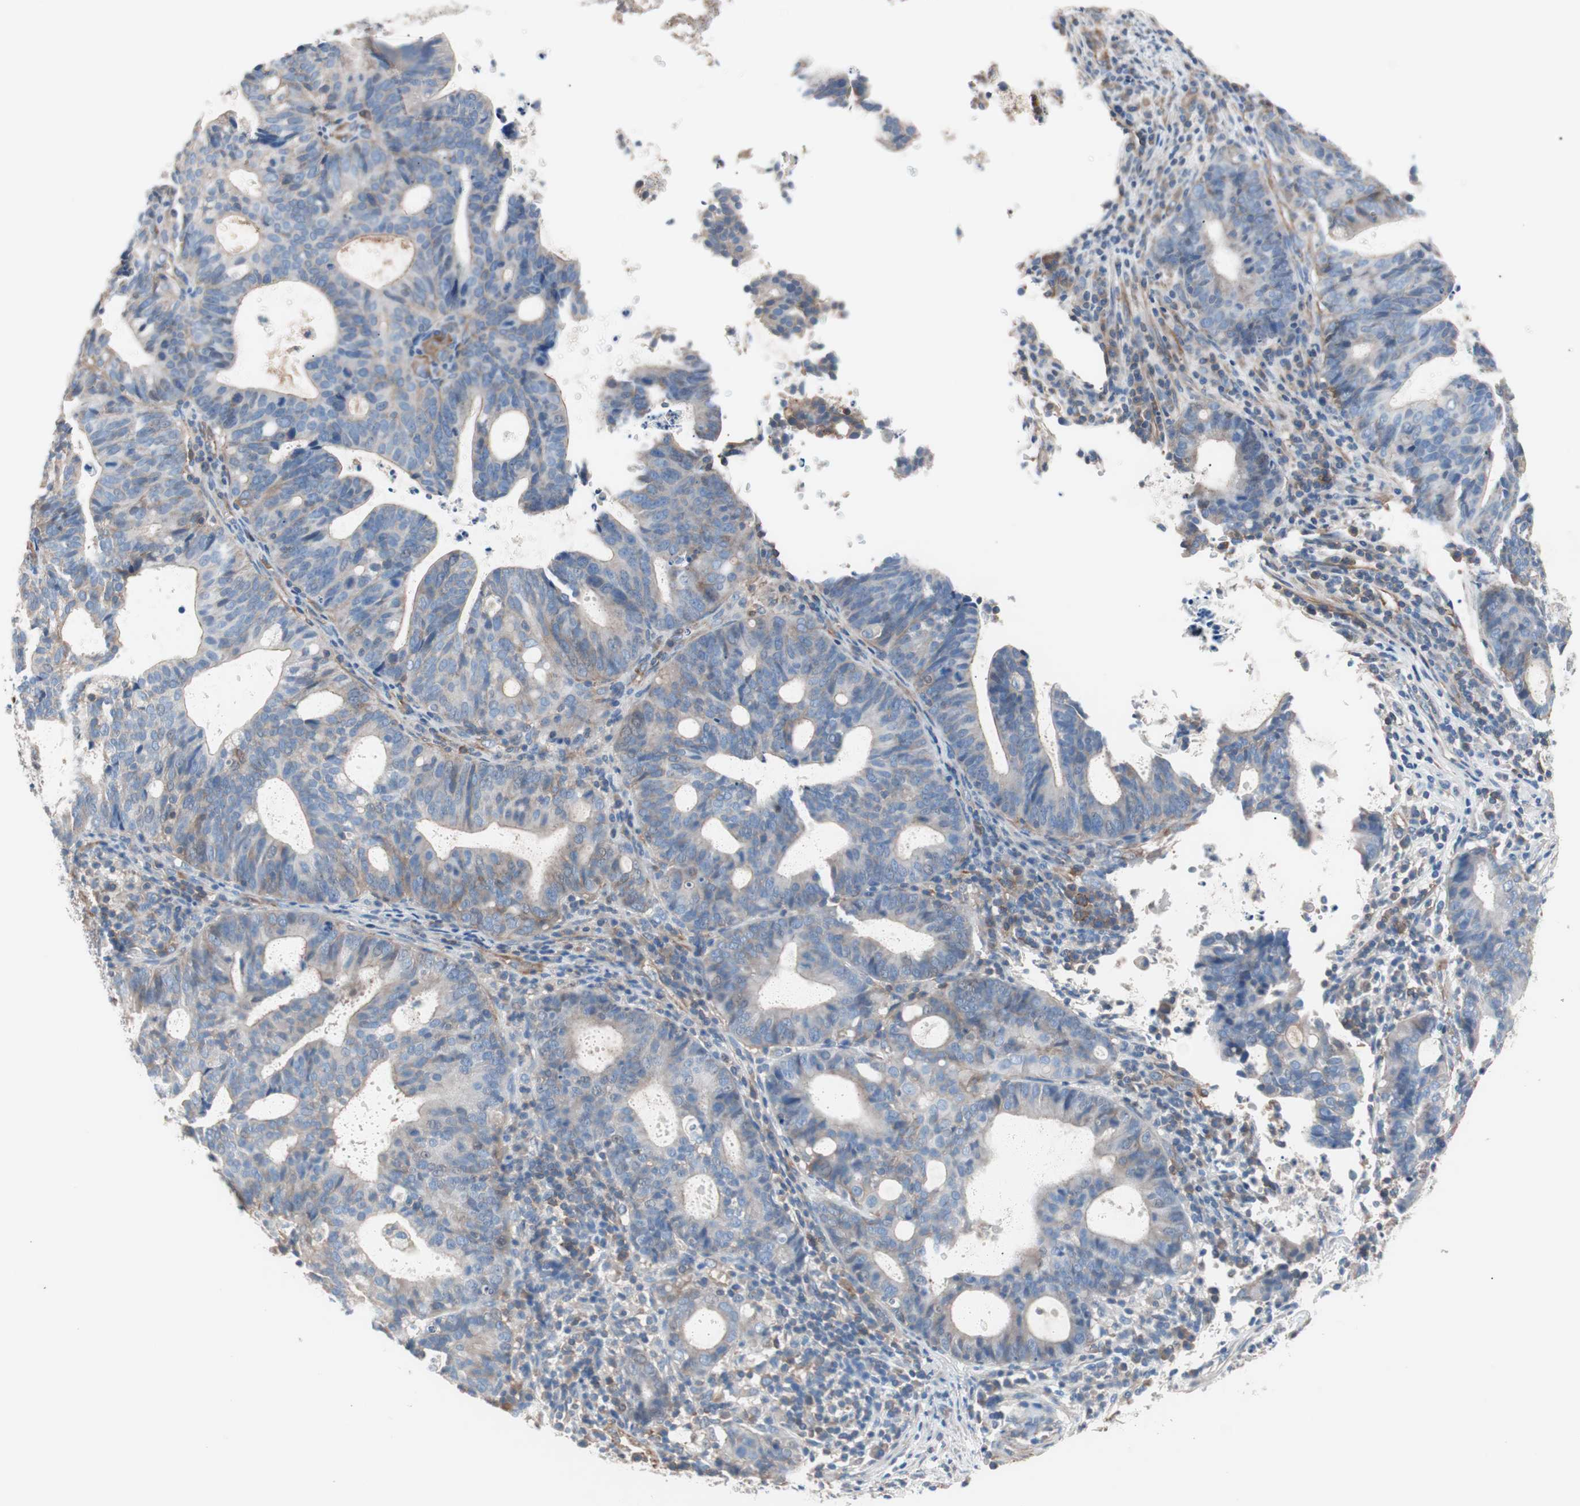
{"staining": {"intensity": "weak", "quantity": "25%-75%", "location": "cytoplasmic/membranous"}, "tissue": "endometrial cancer", "cell_type": "Tumor cells", "image_type": "cancer", "snomed": [{"axis": "morphology", "description": "Adenocarcinoma, NOS"}, {"axis": "topography", "description": "Uterus"}], "caption": "This is a photomicrograph of immunohistochemistry staining of adenocarcinoma (endometrial), which shows weak expression in the cytoplasmic/membranous of tumor cells.", "gene": "GPR160", "patient": {"sex": "female", "age": 83}}